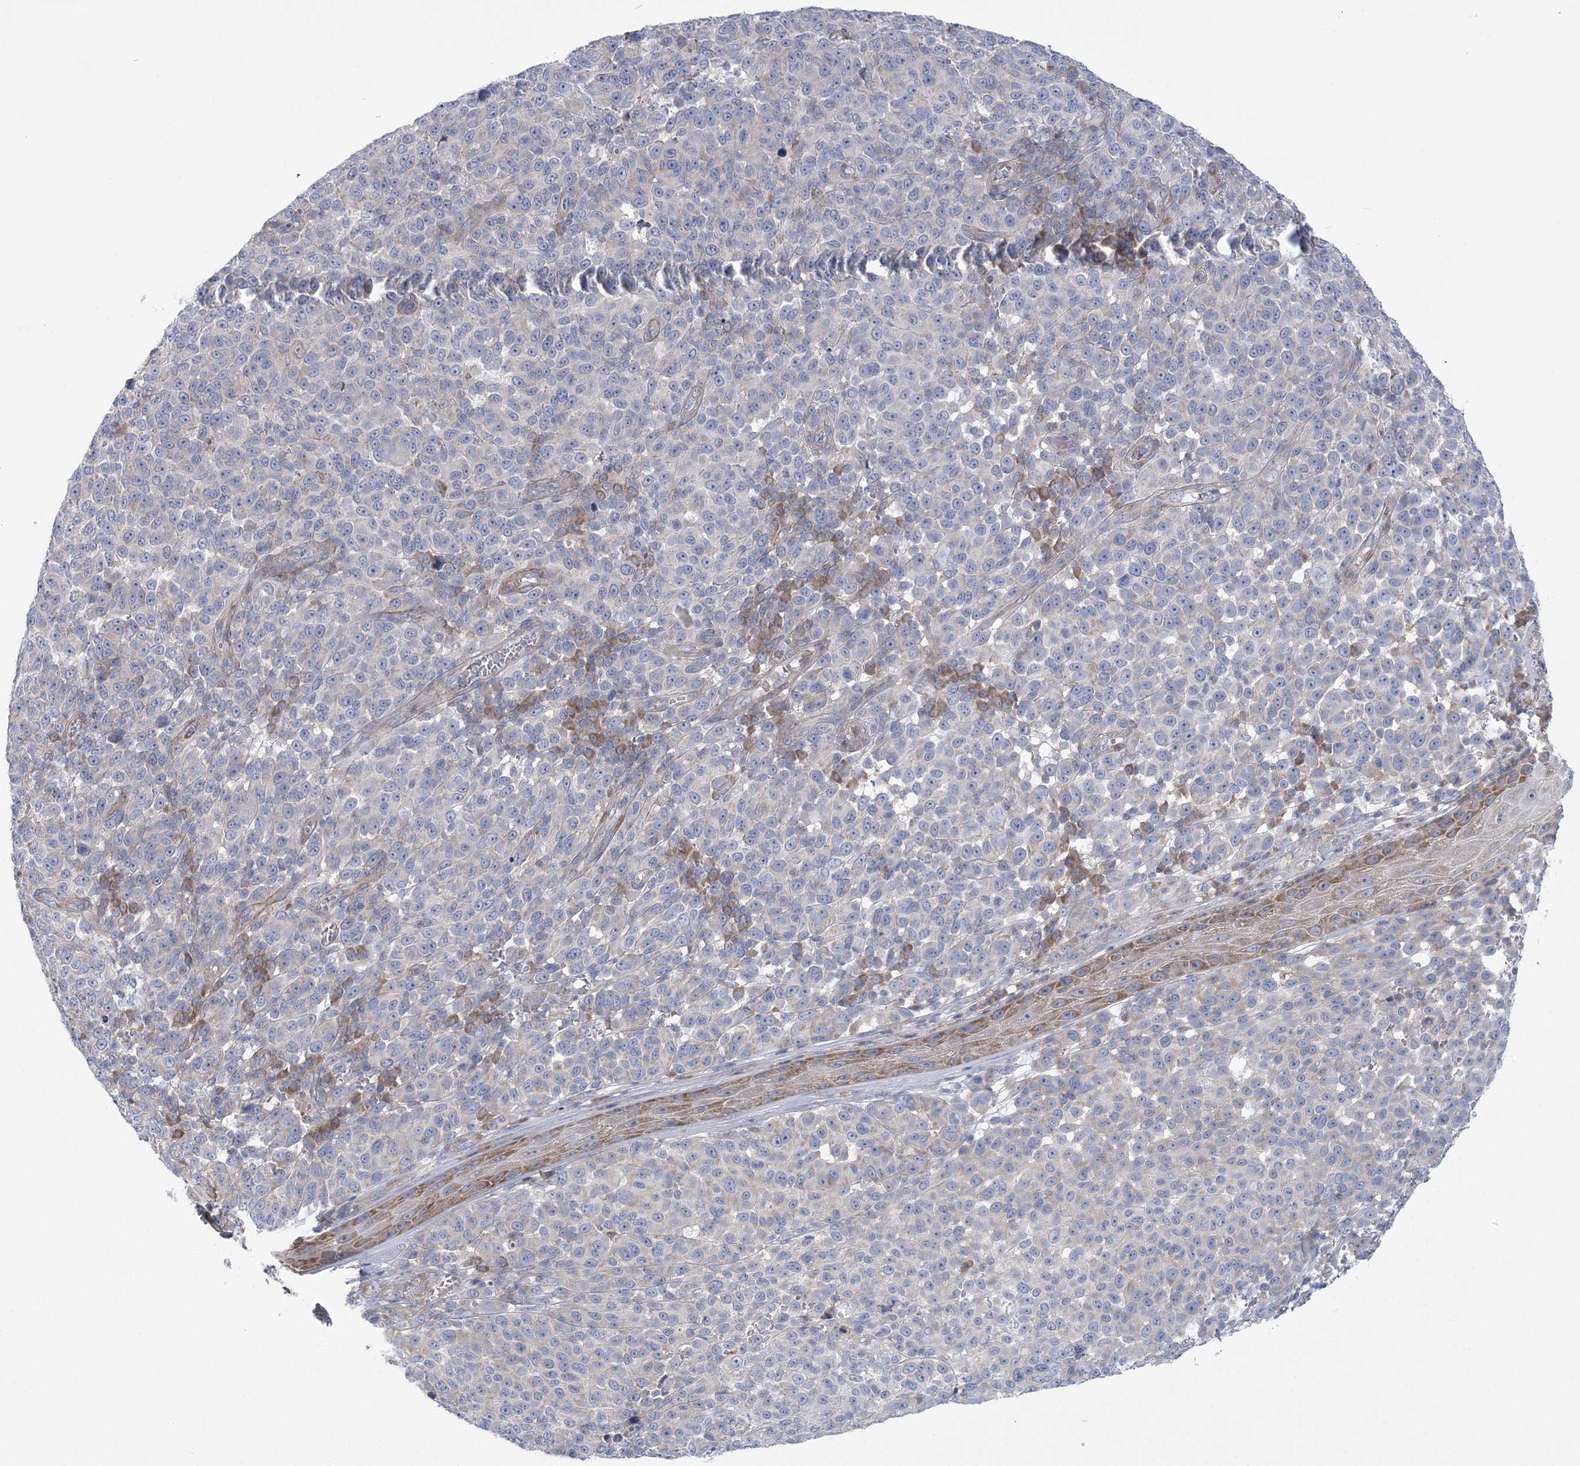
{"staining": {"intensity": "negative", "quantity": "none", "location": "none"}, "tissue": "melanoma", "cell_type": "Tumor cells", "image_type": "cancer", "snomed": [{"axis": "morphology", "description": "Malignant melanoma, NOS"}, {"axis": "topography", "description": "Skin"}], "caption": "This is a photomicrograph of immunohistochemistry (IHC) staining of melanoma, which shows no staining in tumor cells. The staining was performed using DAB (3,3'-diaminobenzidine) to visualize the protein expression in brown, while the nuclei were stained in blue with hematoxylin (Magnification: 20x).", "gene": "ARSJ", "patient": {"sex": "male", "age": 49}}